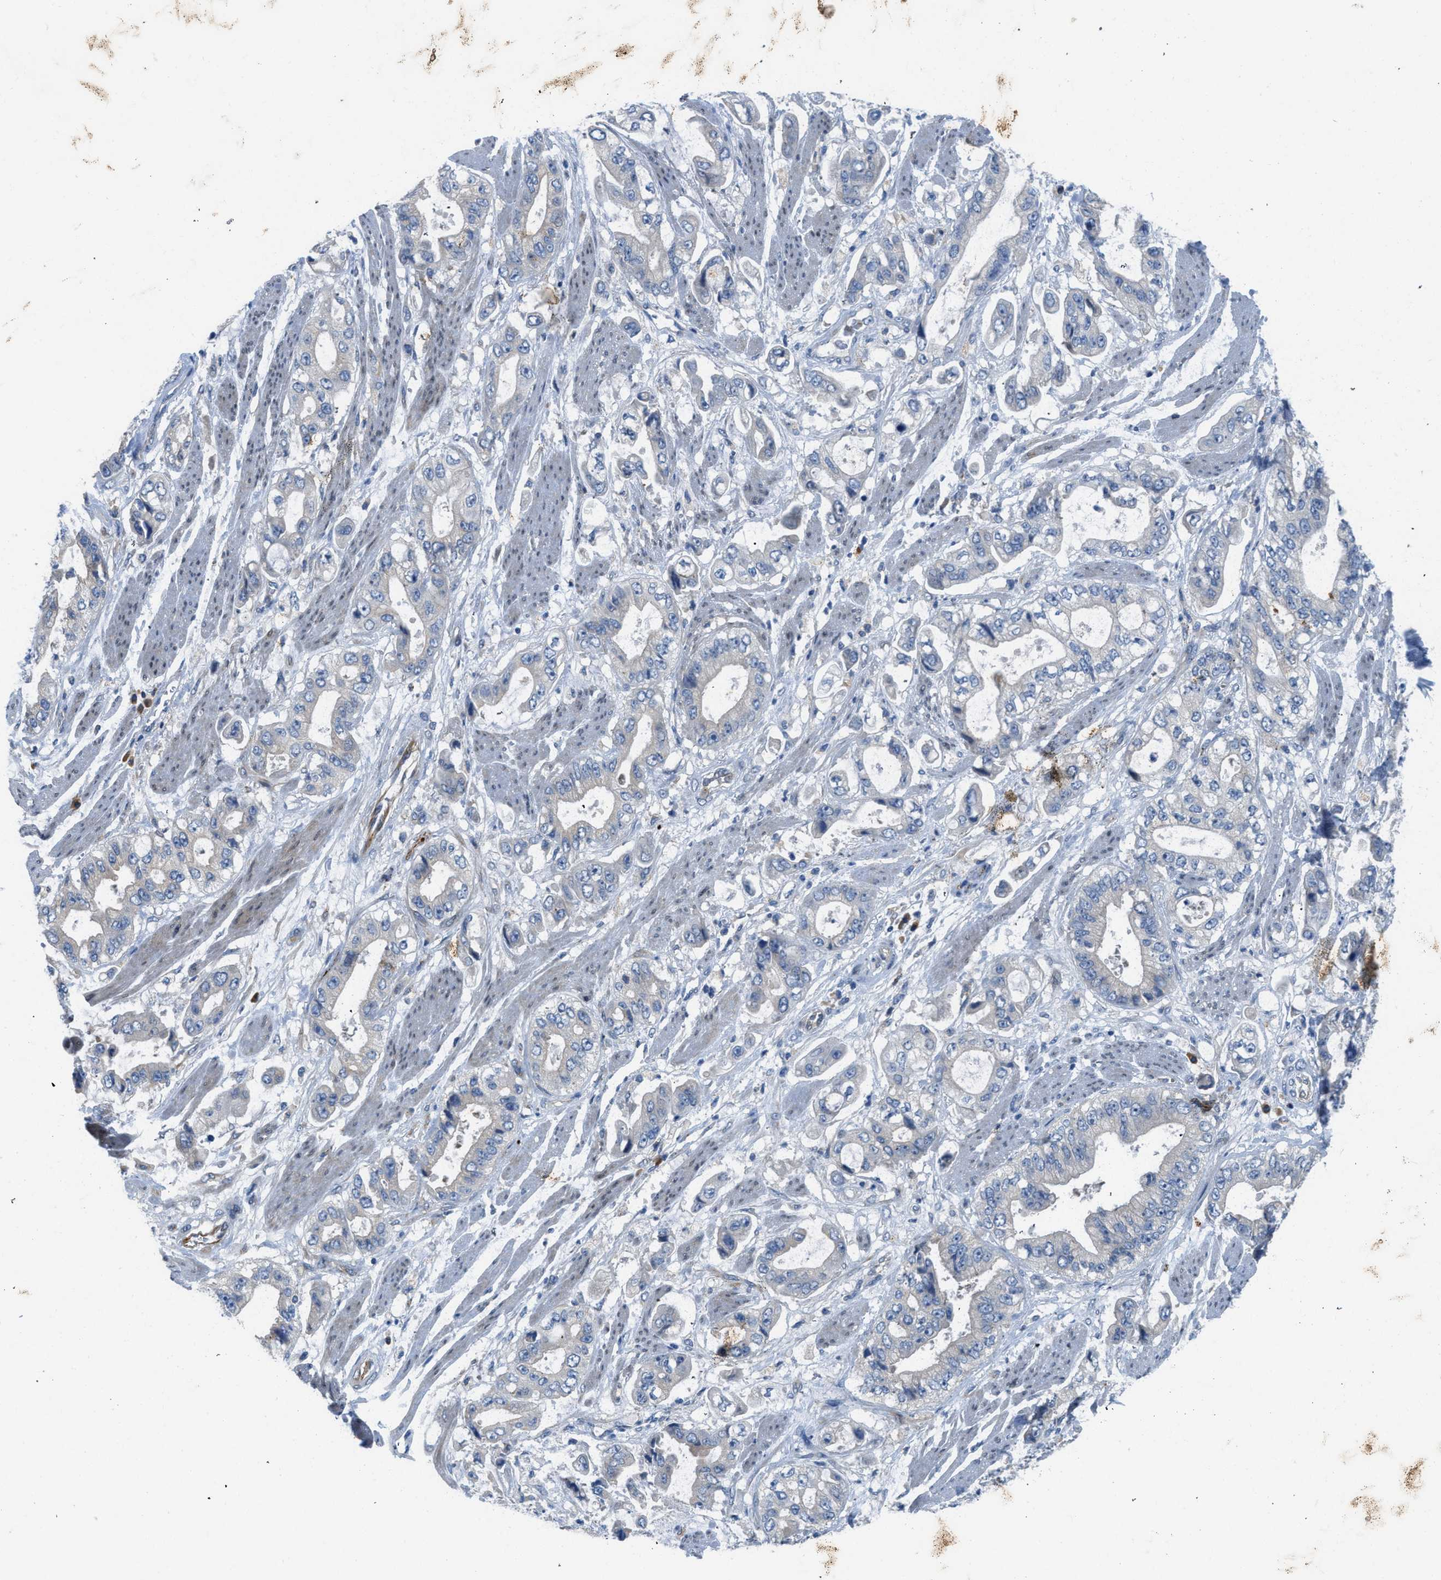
{"staining": {"intensity": "negative", "quantity": "none", "location": "none"}, "tissue": "stomach cancer", "cell_type": "Tumor cells", "image_type": "cancer", "snomed": [{"axis": "morphology", "description": "Normal tissue, NOS"}, {"axis": "morphology", "description": "Adenocarcinoma, NOS"}, {"axis": "topography", "description": "Stomach"}], "caption": "An image of human stomach cancer is negative for staining in tumor cells.", "gene": "TMEM248", "patient": {"sex": "male", "age": 62}}